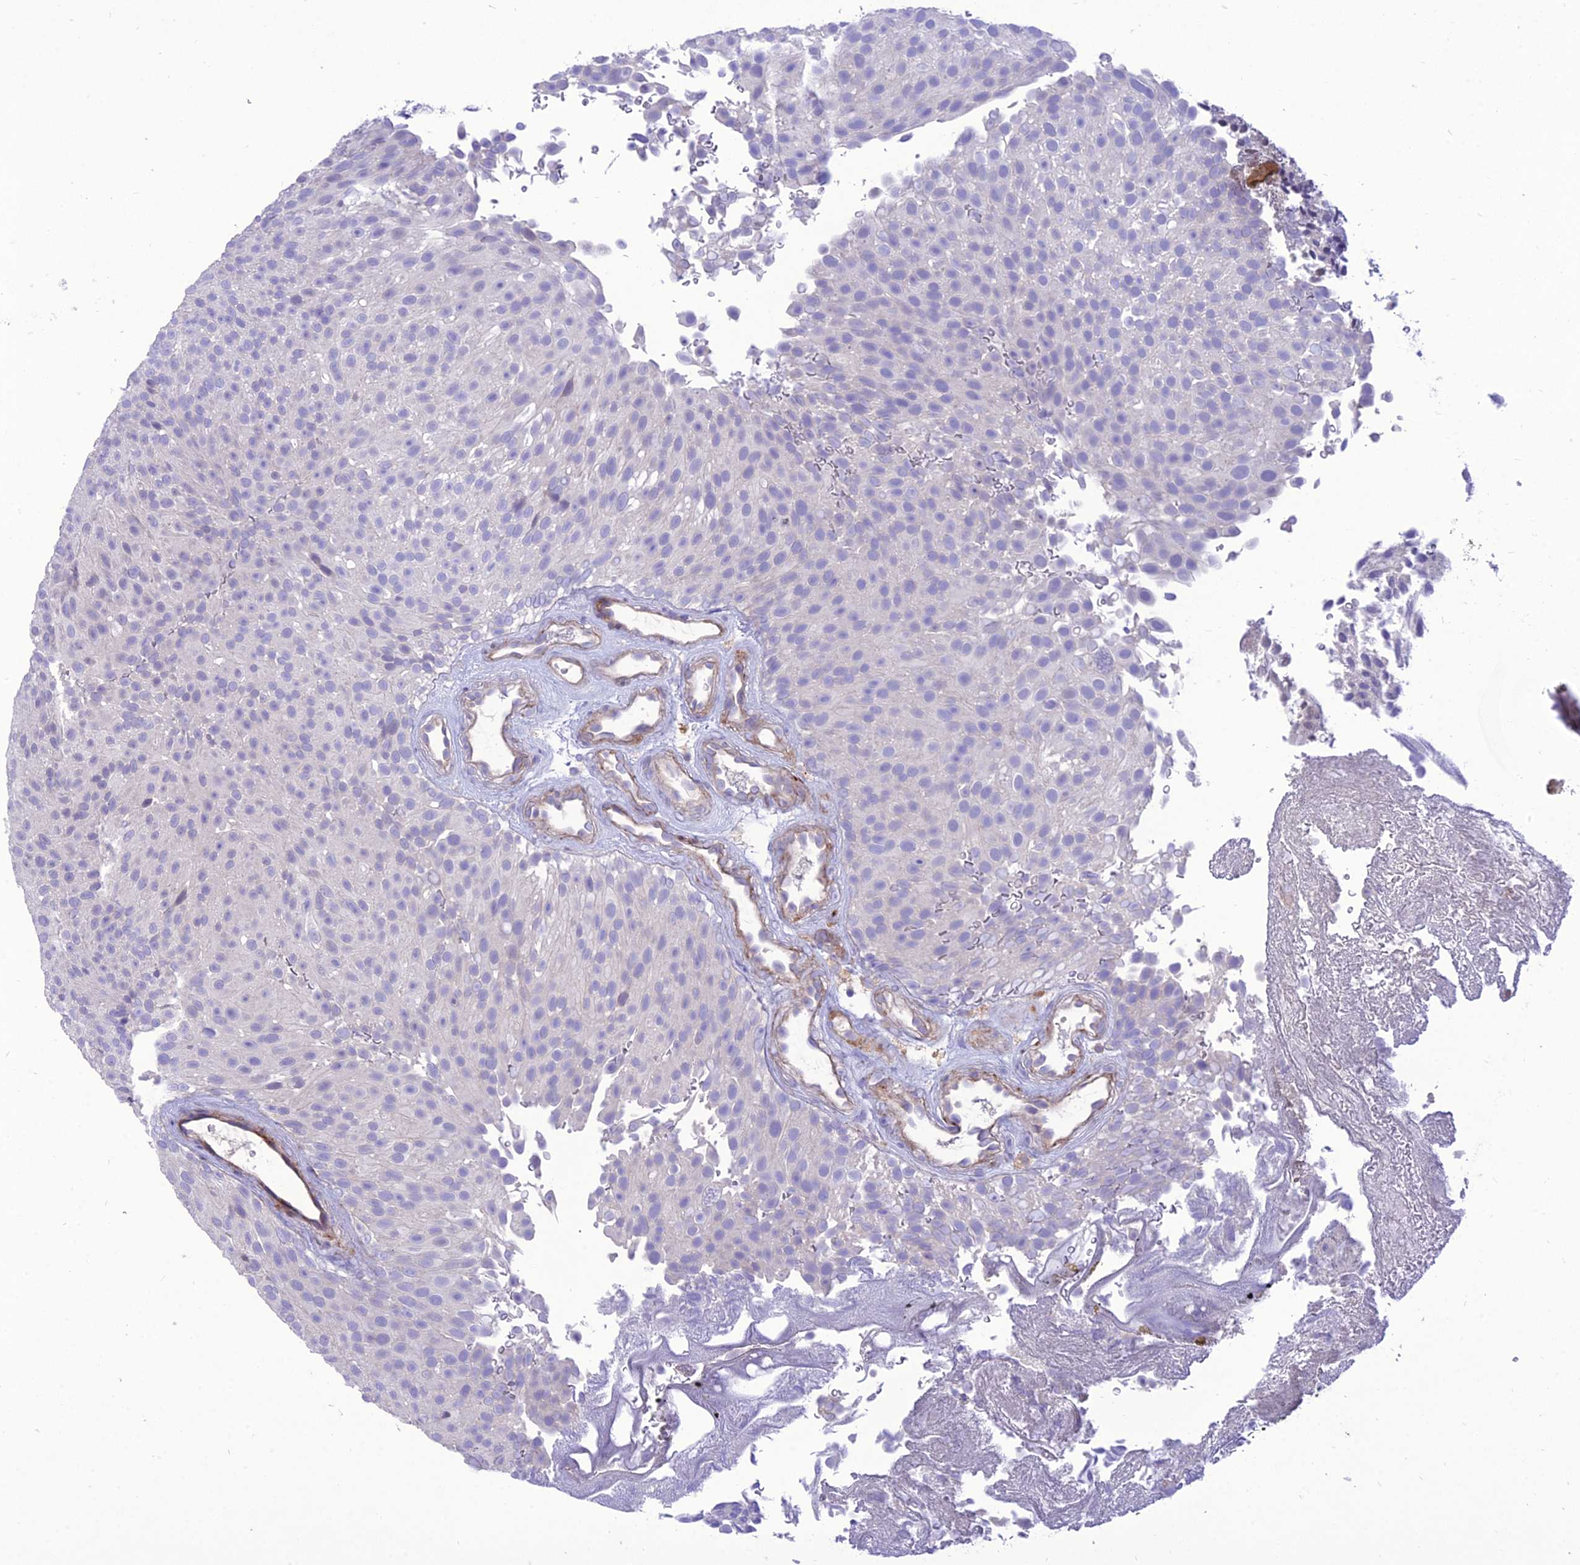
{"staining": {"intensity": "negative", "quantity": "none", "location": "none"}, "tissue": "urothelial cancer", "cell_type": "Tumor cells", "image_type": "cancer", "snomed": [{"axis": "morphology", "description": "Urothelial carcinoma, Low grade"}, {"axis": "topography", "description": "Urinary bladder"}], "caption": "Immunohistochemical staining of human low-grade urothelial carcinoma exhibits no significant staining in tumor cells.", "gene": "TEKT3", "patient": {"sex": "male", "age": 78}}